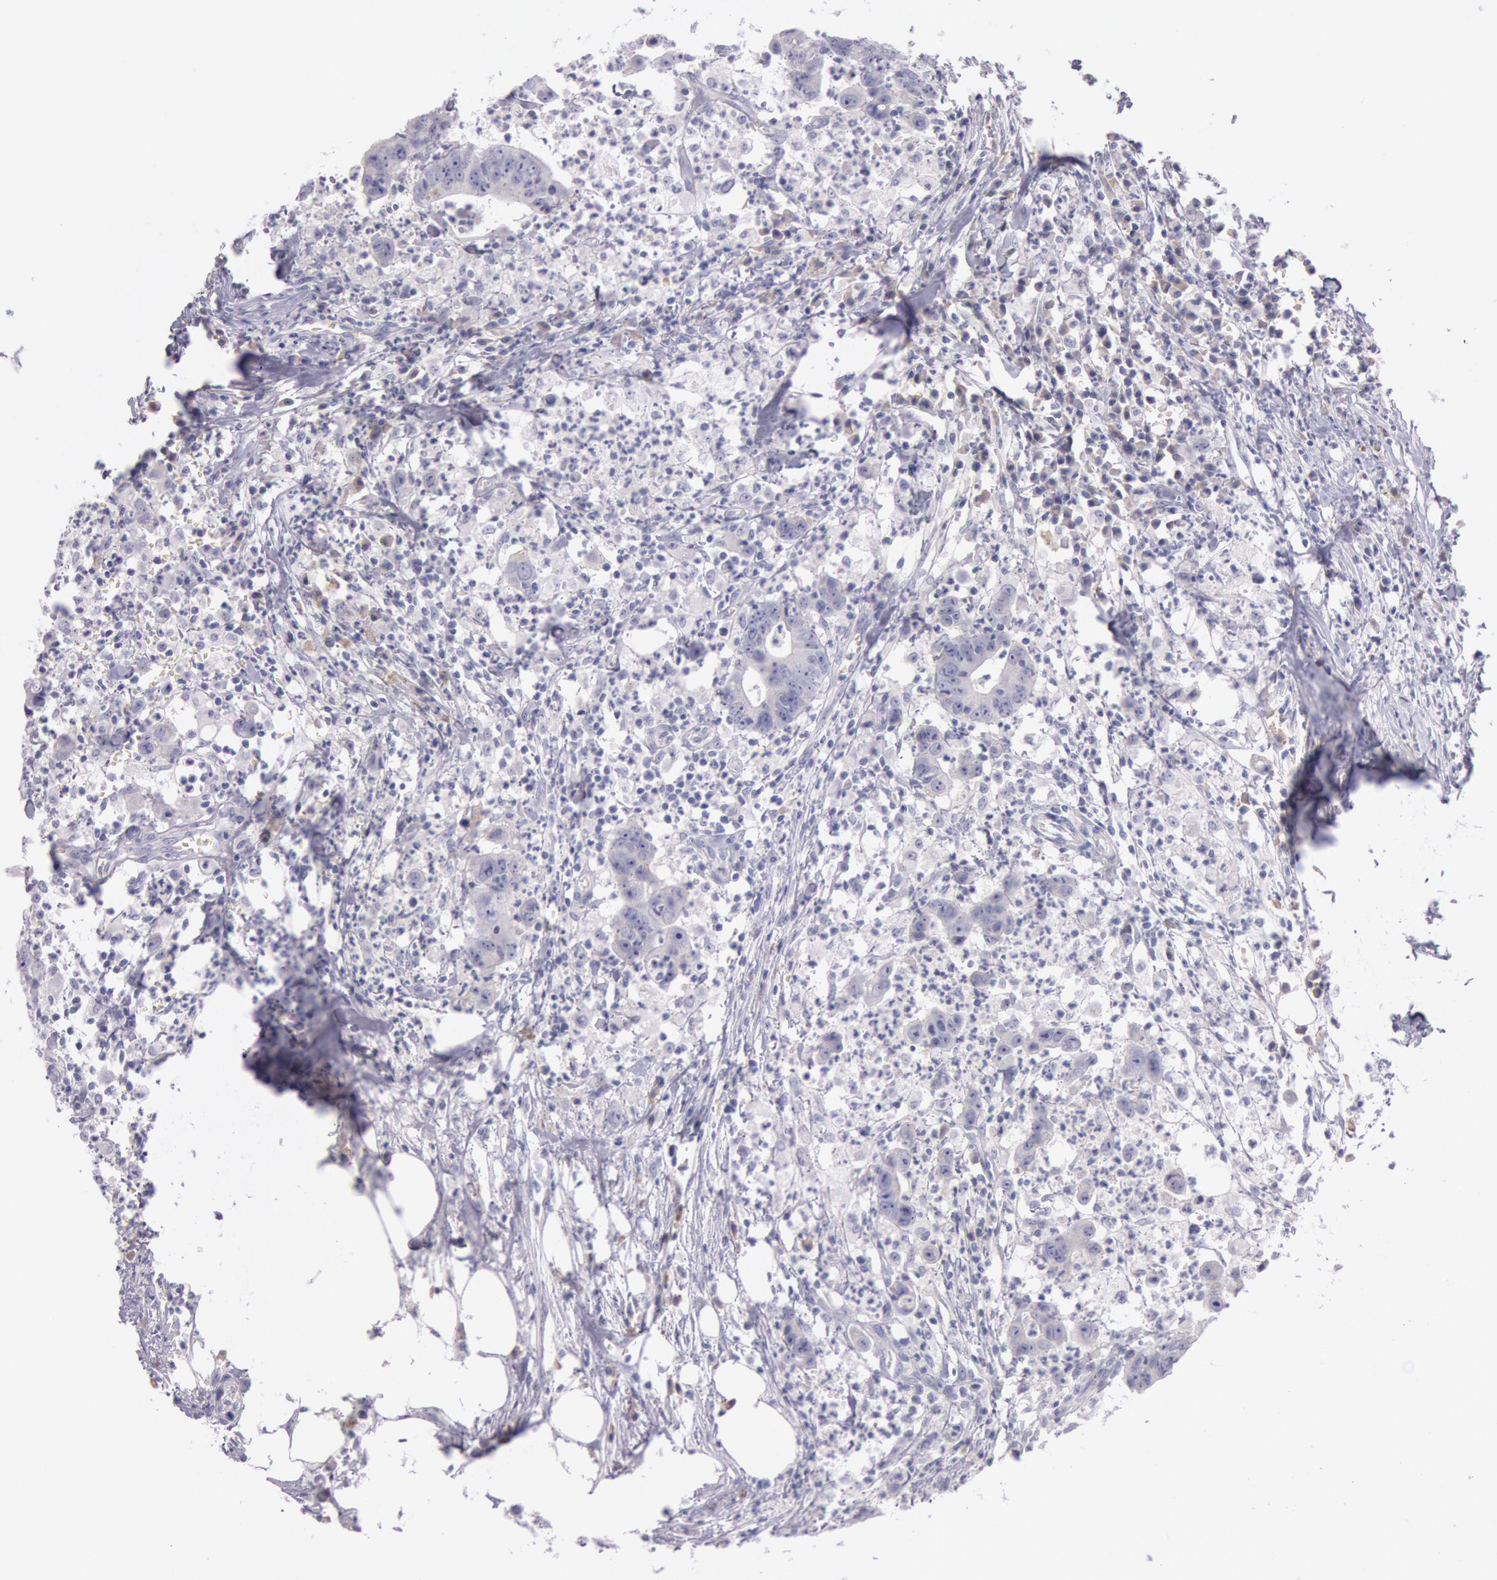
{"staining": {"intensity": "negative", "quantity": "none", "location": "none"}, "tissue": "colorectal cancer", "cell_type": "Tumor cells", "image_type": "cancer", "snomed": [{"axis": "morphology", "description": "Adenocarcinoma, NOS"}, {"axis": "topography", "description": "Colon"}], "caption": "High magnification brightfield microscopy of adenocarcinoma (colorectal) stained with DAB (3,3'-diaminobenzidine) (brown) and counterstained with hematoxylin (blue): tumor cells show no significant staining.", "gene": "EGFR", "patient": {"sex": "male", "age": 55}}